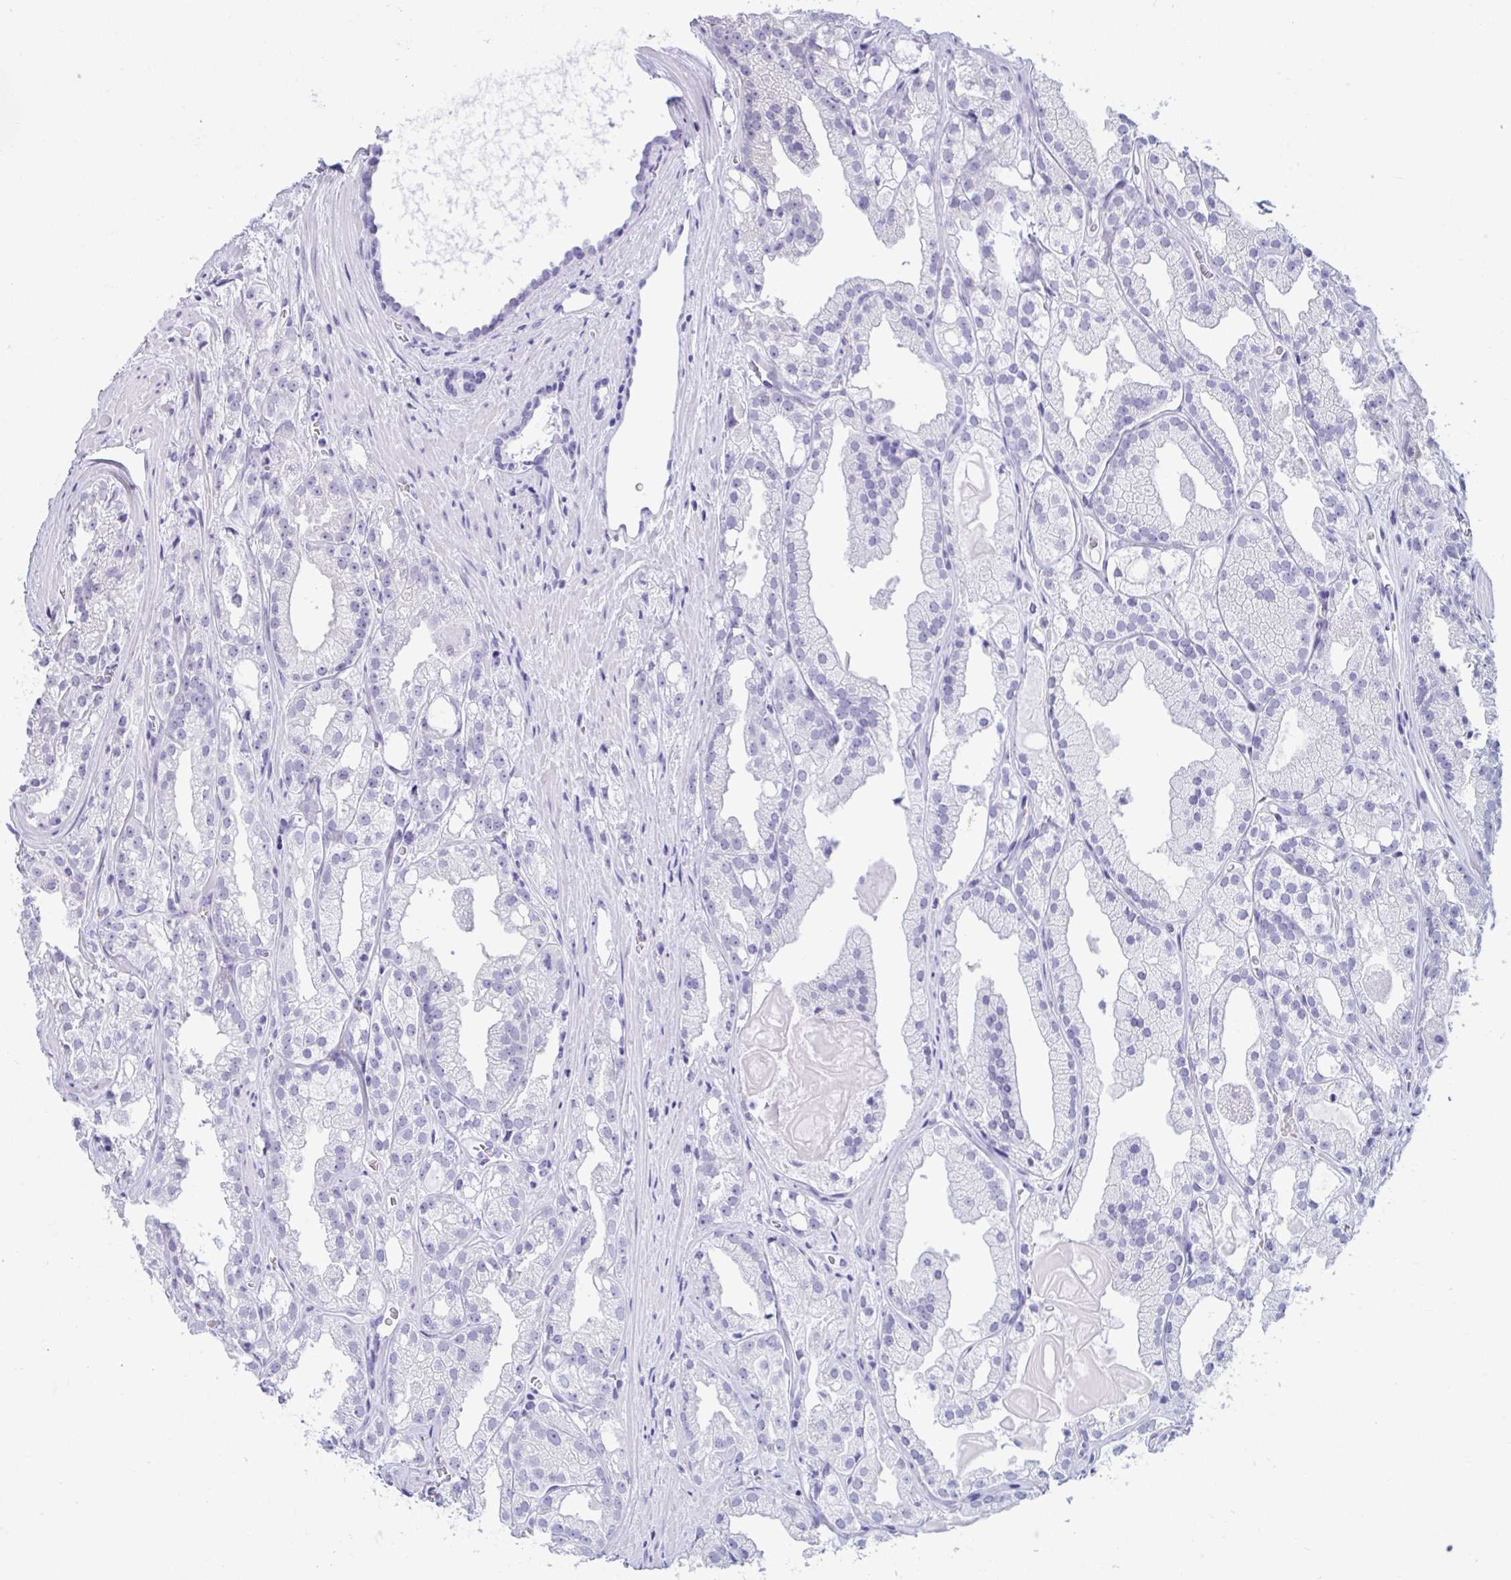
{"staining": {"intensity": "negative", "quantity": "none", "location": "none"}, "tissue": "prostate cancer", "cell_type": "Tumor cells", "image_type": "cancer", "snomed": [{"axis": "morphology", "description": "Adenocarcinoma, High grade"}, {"axis": "topography", "description": "Prostate"}], "caption": "Prostate adenocarcinoma (high-grade) was stained to show a protein in brown. There is no significant staining in tumor cells.", "gene": "TBC1D4", "patient": {"sex": "male", "age": 68}}